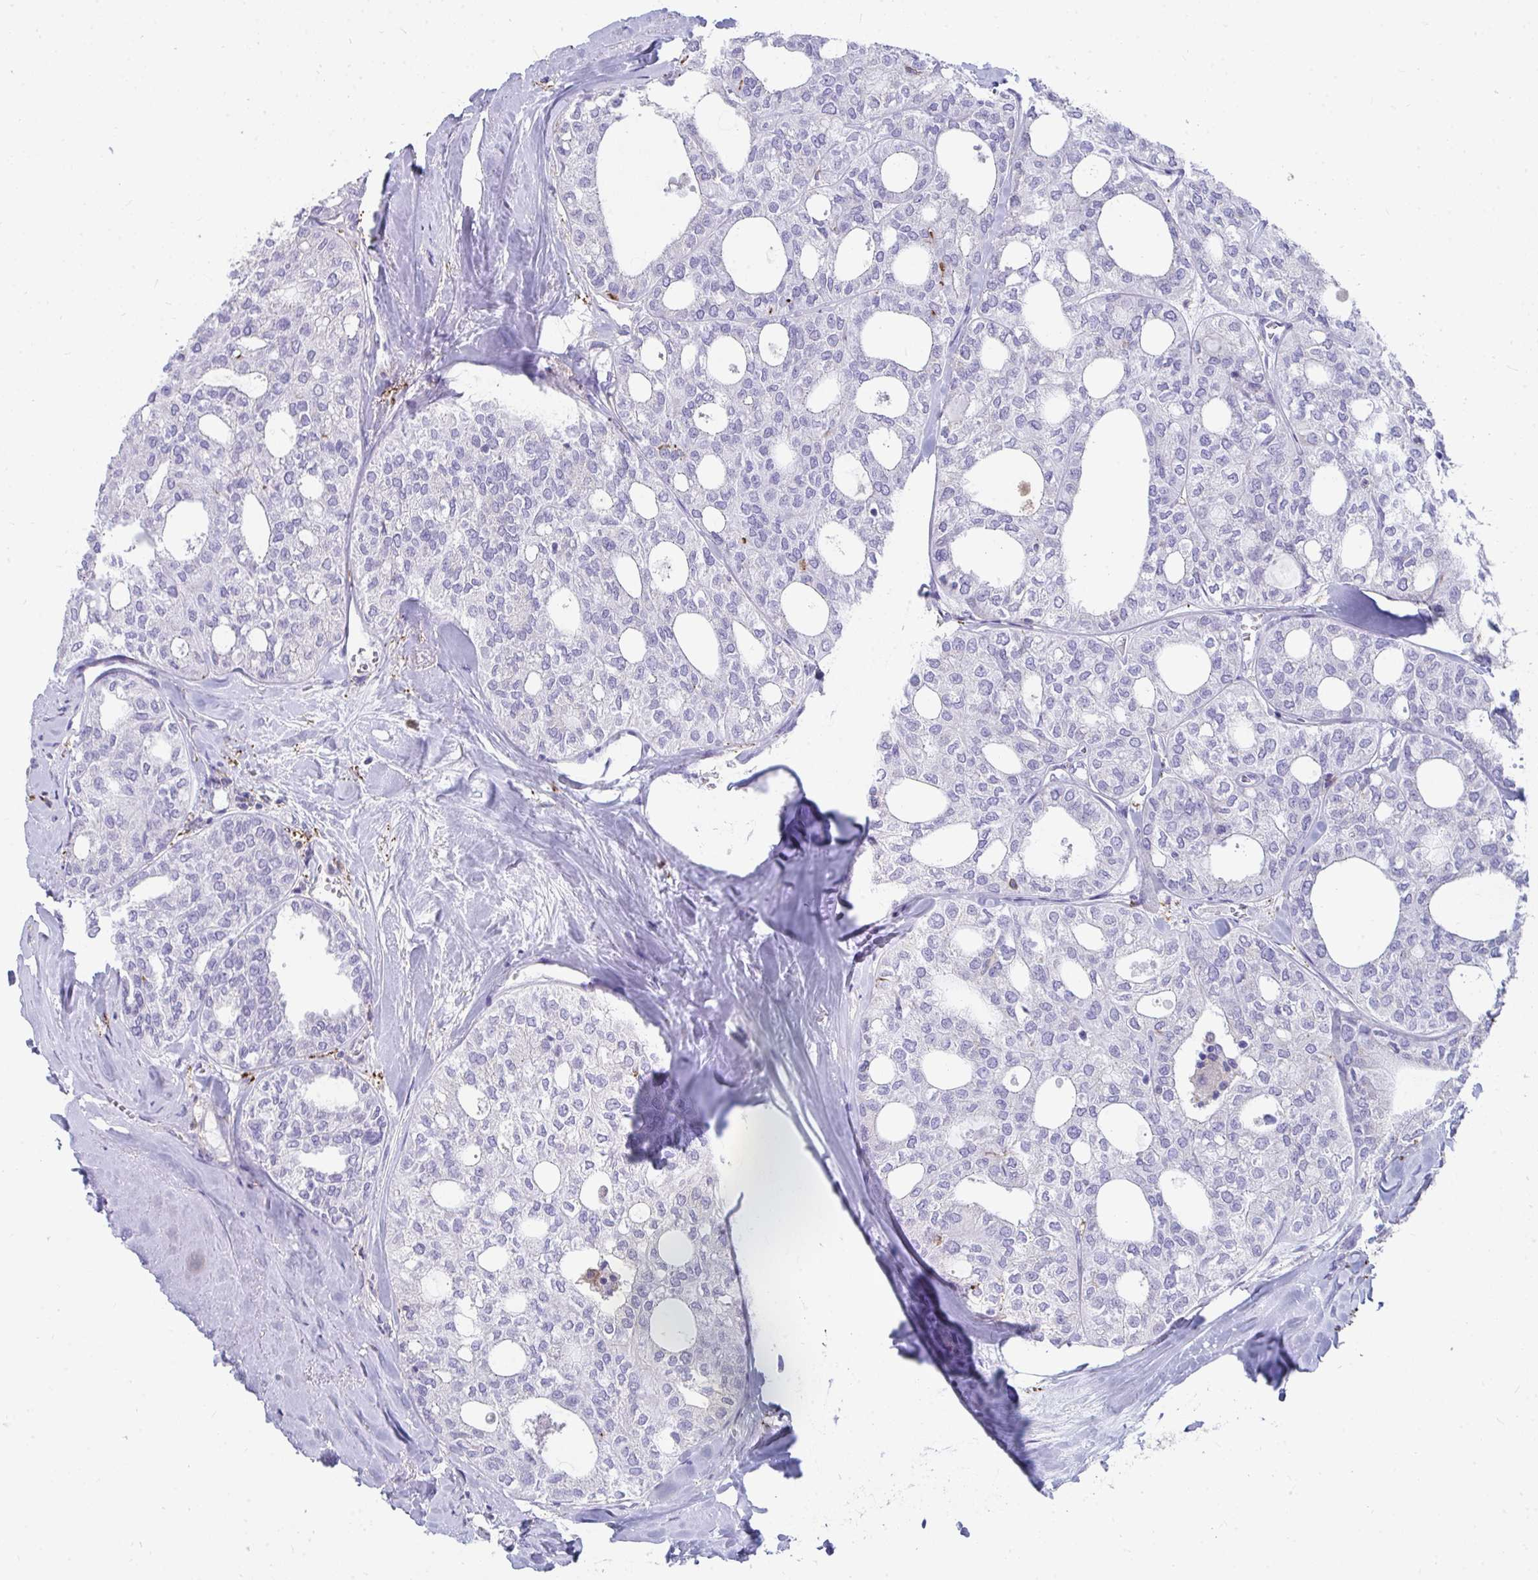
{"staining": {"intensity": "negative", "quantity": "none", "location": "none"}, "tissue": "thyroid cancer", "cell_type": "Tumor cells", "image_type": "cancer", "snomed": [{"axis": "morphology", "description": "Follicular adenoma carcinoma, NOS"}, {"axis": "topography", "description": "Thyroid gland"}], "caption": "Immunohistochemistry of human thyroid cancer shows no staining in tumor cells. Nuclei are stained in blue.", "gene": "CD163", "patient": {"sex": "male", "age": 75}}